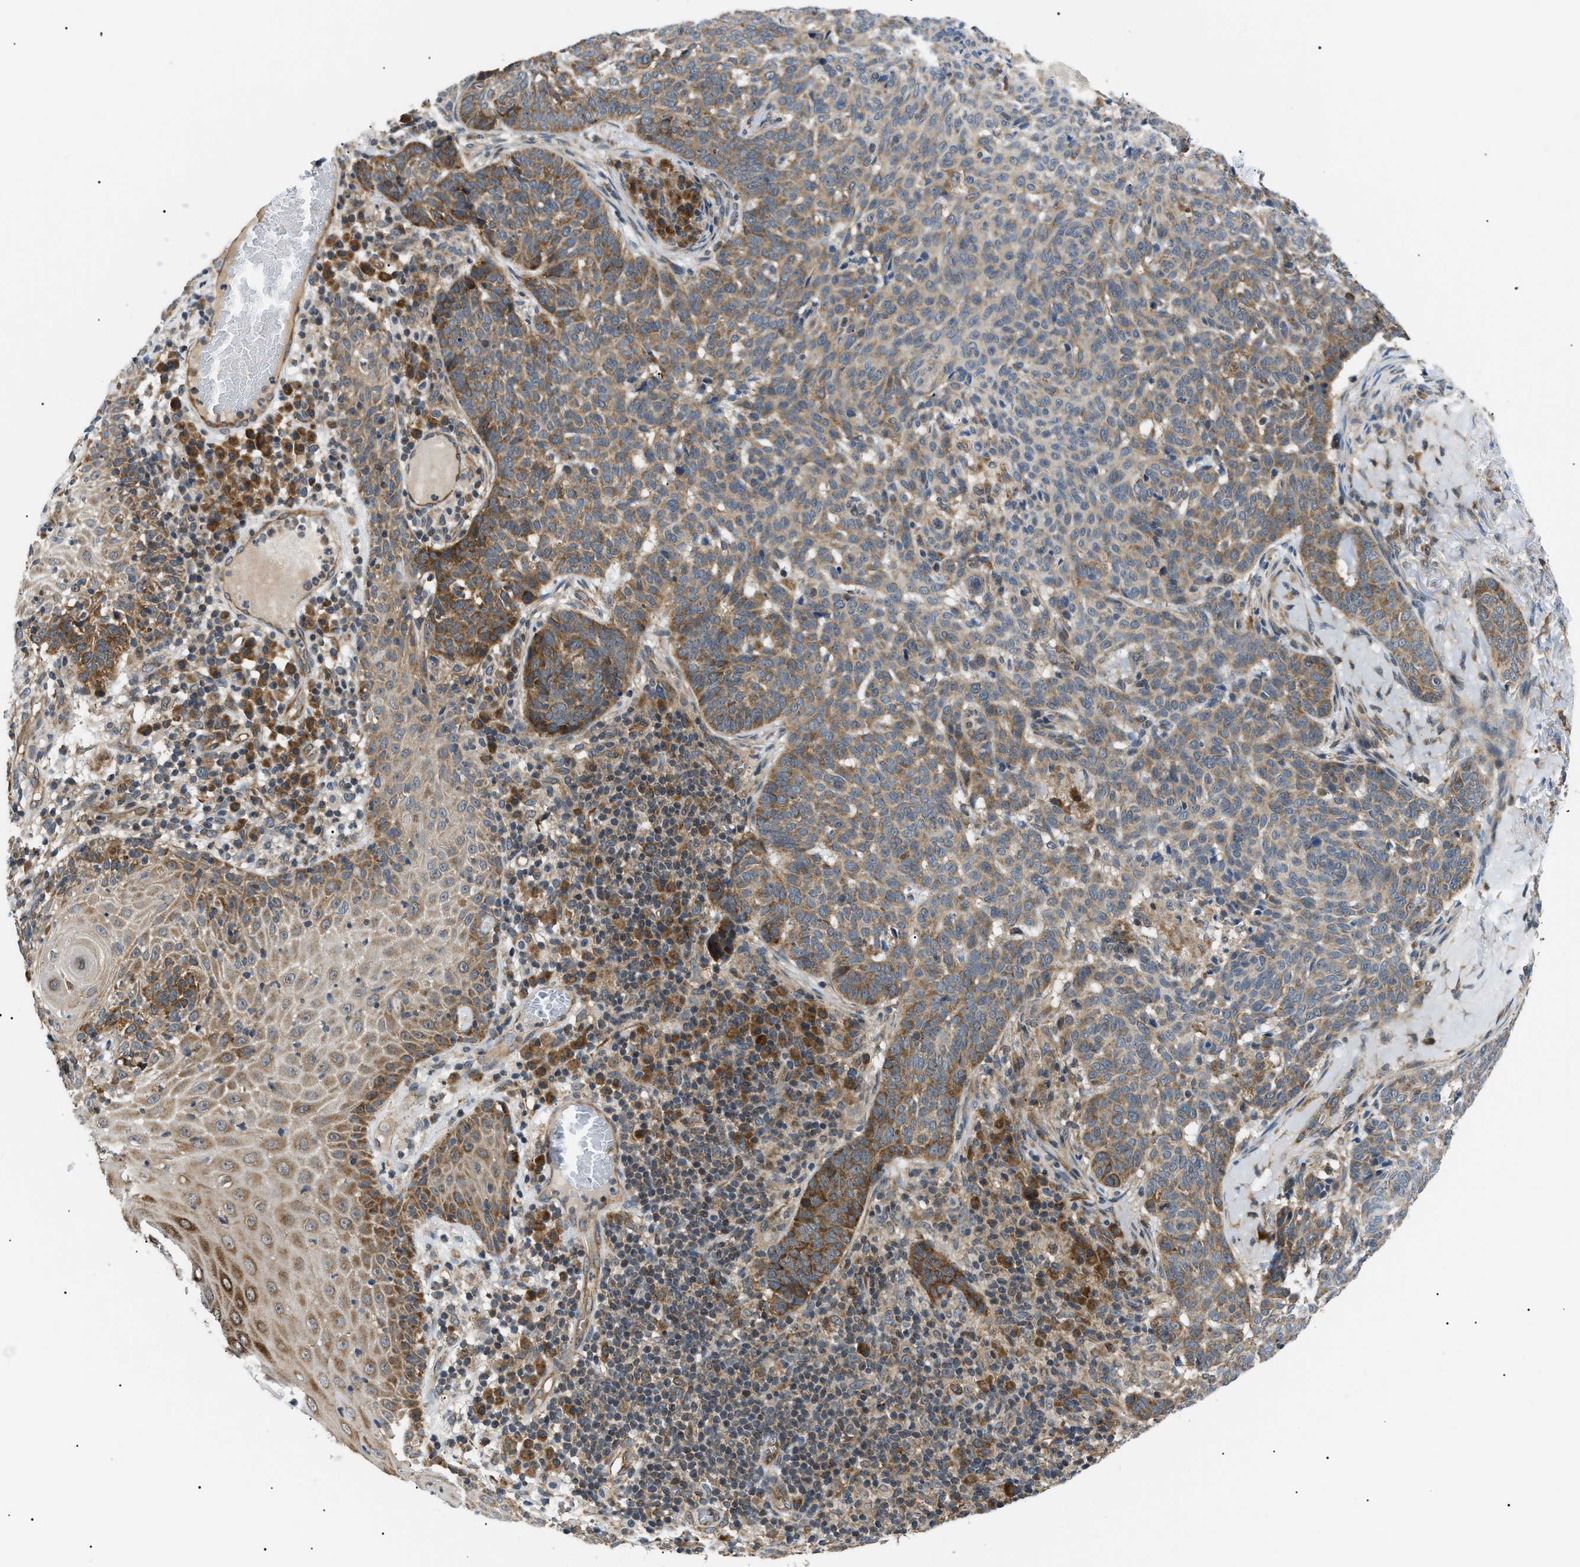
{"staining": {"intensity": "moderate", "quantity": ">75%", "location": "cytoplasmic/membranous"}, "tissue": "skin cancer", "cell_type": "Tumor cells", "image_type": "cancer", "snomed": [{"axis": "morphology", "description": "Basal cell carcinoma"}, {"axis": "topography", "description": "Skin"}], "caption": "Immunohistochemical staining of skin basal cell carcinoma demonstrates moderate cytoplasmic/membranous protein positivity in about >75% of tumor cells.", "gene": "SRPK1", "patient": {"sex": "male", "age": 85}}